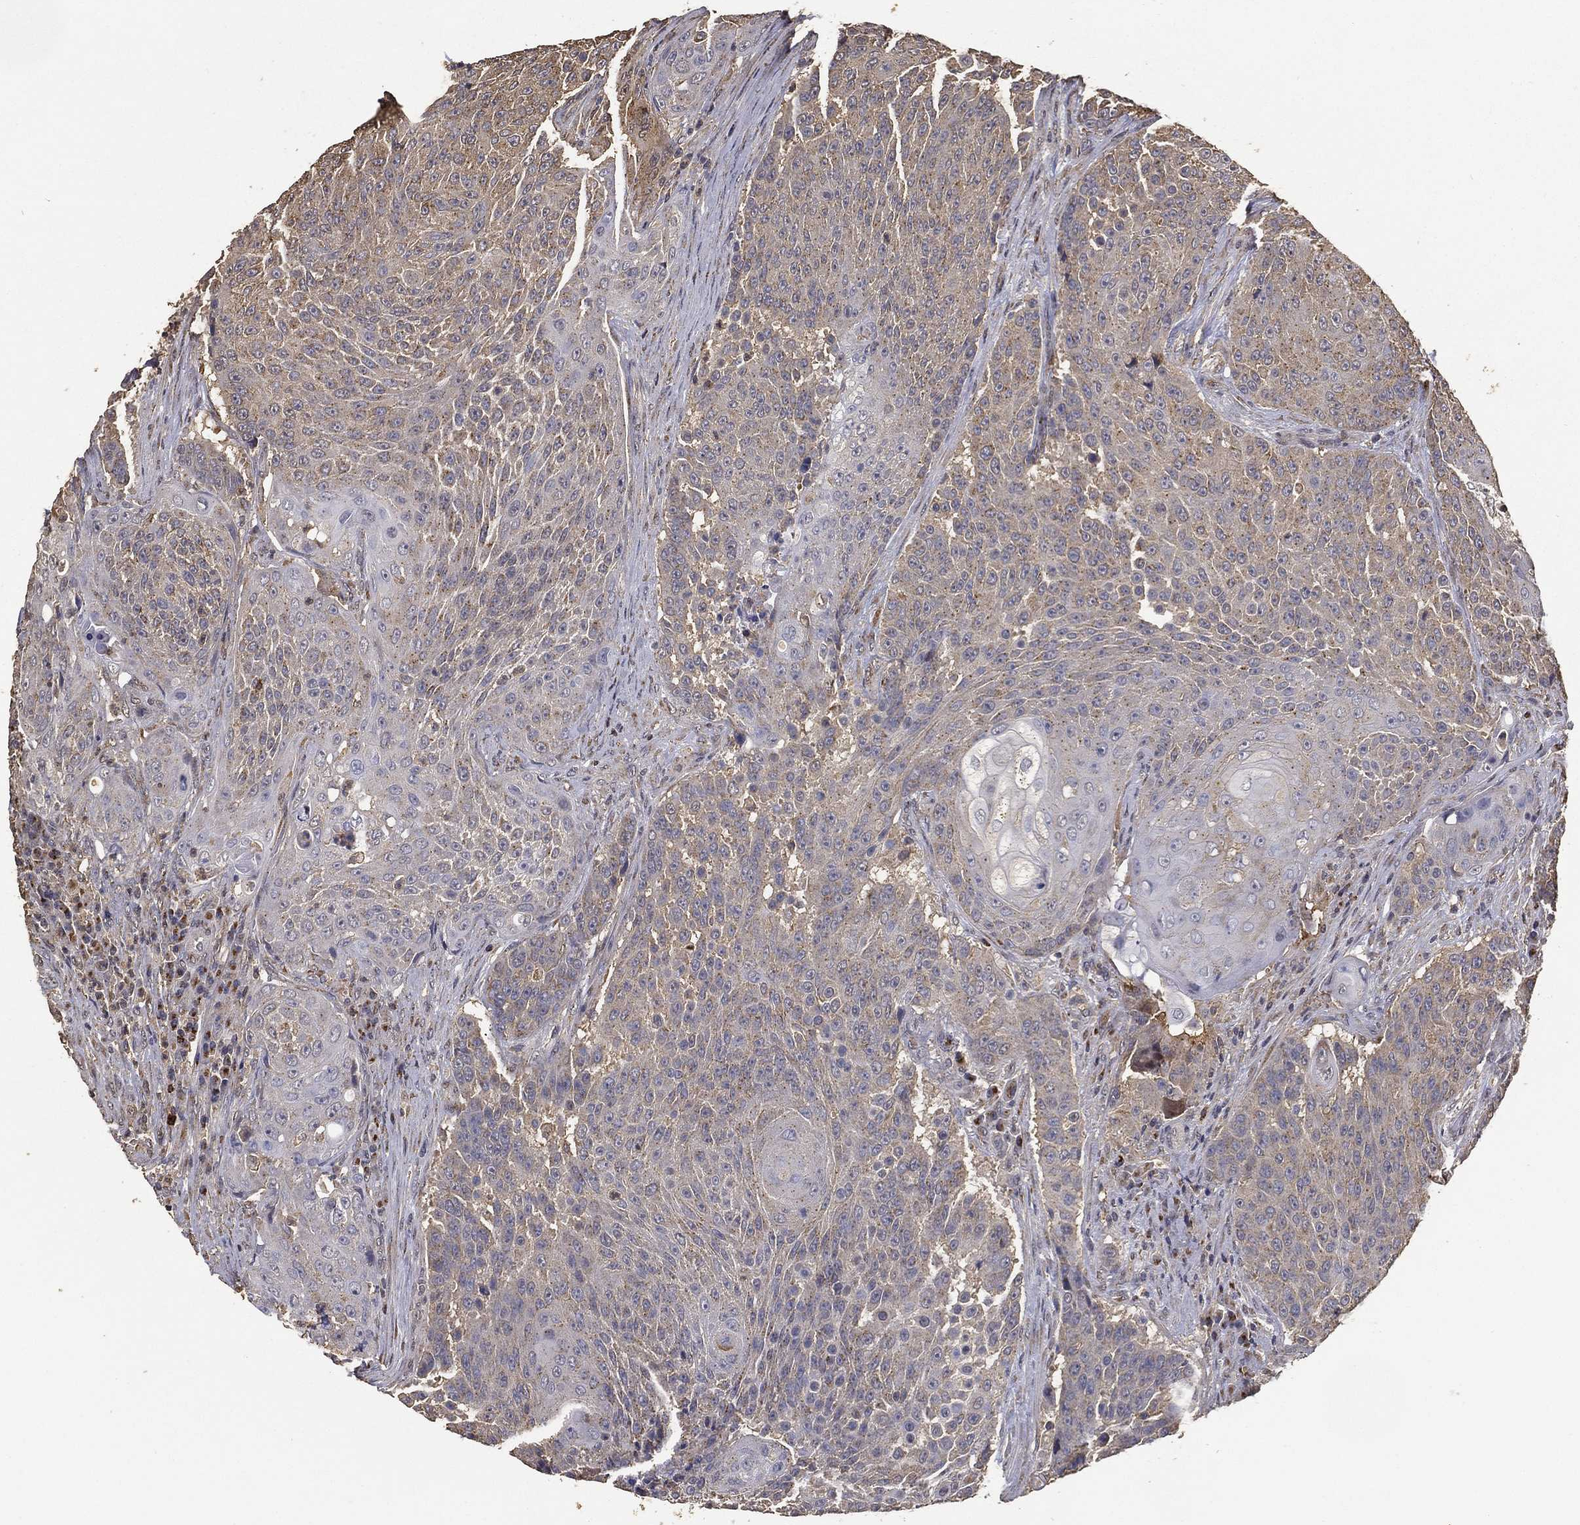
{"staining": {"intensity": "weak", "quantity": "25%-75%", "location": "cytoplasmic/membranous"}, "tissue": "urothelial cancer", "cell_type": "Tumor cells", "image_type": "cancer", "snomed": [{"axis": "morphology", "description": "Urothelial carcinoma, High grade"}, {"axis": "topography", "description": "Urinary bladder"}], "caption": "Protein staining by IHC exhibits weak cytoplasmic/membranous staining in about 25%-75% of tumor cells in urothelial cancer.", "gene": "GPR183", "patient": {"sex": "female", "age": 63}}